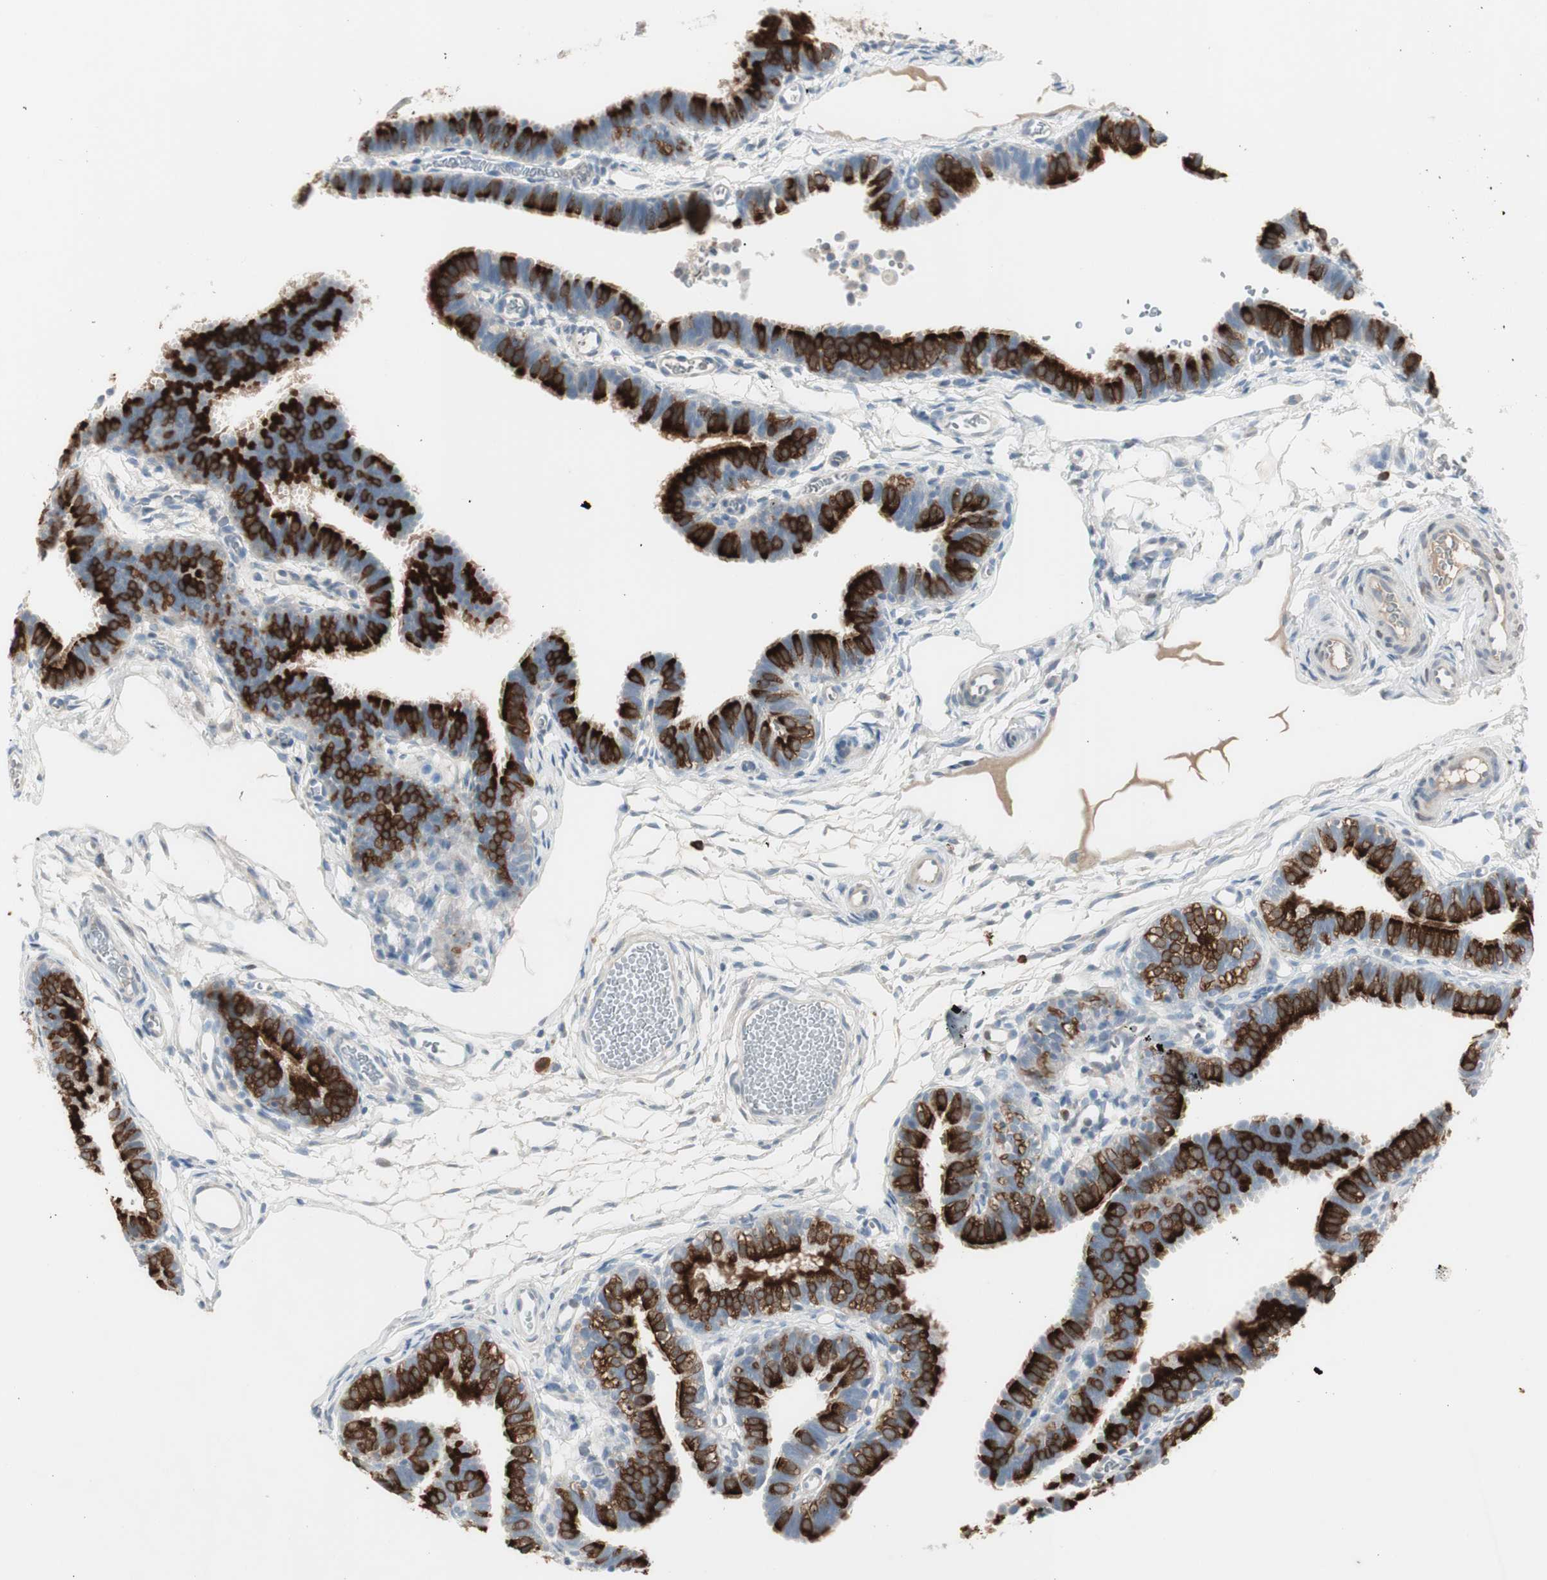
{"staining": {"intensity": "strong", "quantity": "25%-75%", "location": "cytoplasmic/membranous"}, "tissue": "fallopian tube", "cell_type": "Glandular cells", "image_type": "normal", "snomed": [{"axis": "morphology", "description": "Normal tissue, NOS"}, {"axis": "topography", "description": "Fallopian tube"}, {"axis": "topography", "description": "Placenta"}], "caption": "The micrograph exhibits staining of normal fallopian tube, revealing strong cytoplasmic/membranous protein staining (brown color) within glandular cells.", "gene": "MAPRE3", "patient": {"sex": "female", "age": 34}}